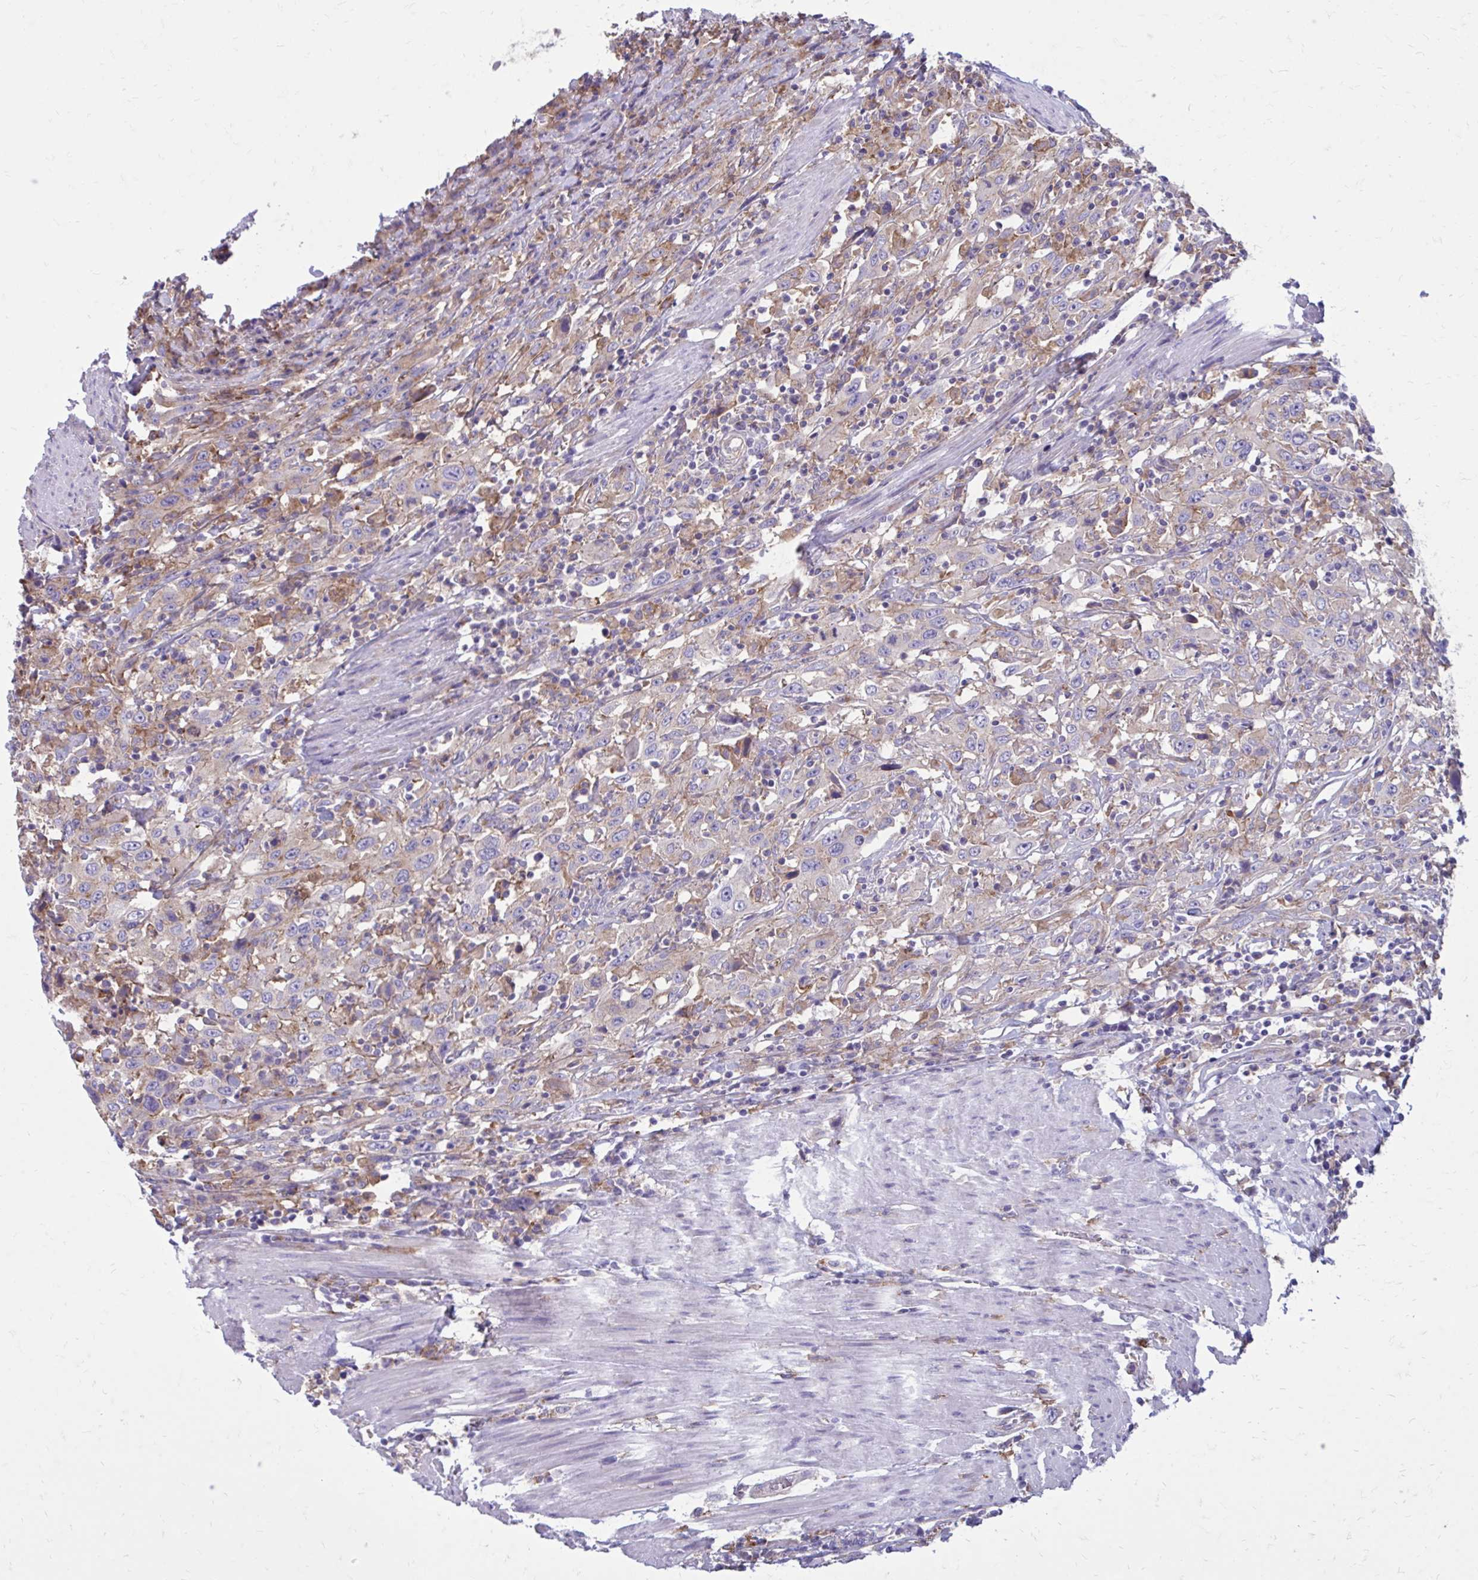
{"staining": {"intensity": "weak", "quantity": "<25%", "location": "cytoplasmic/membranous"}, "tissue": "urothelial cancer", "cell_type": "Tumor cells", "image_type": "cancer", "snomed": [{"axis": "morphology", "description": "Urothelial carcinoma, High grade"}, {"axis": "topography", "description": "Urinary bladder"}], "caption": "A high-resolution image shows immunohistochemistry (IHC) staining of high-grade urothelial carcinoma, which displays no significant staining in tumor cells.", "gene": "CLTA", "patient": {"sex": "male", "age": 61}}